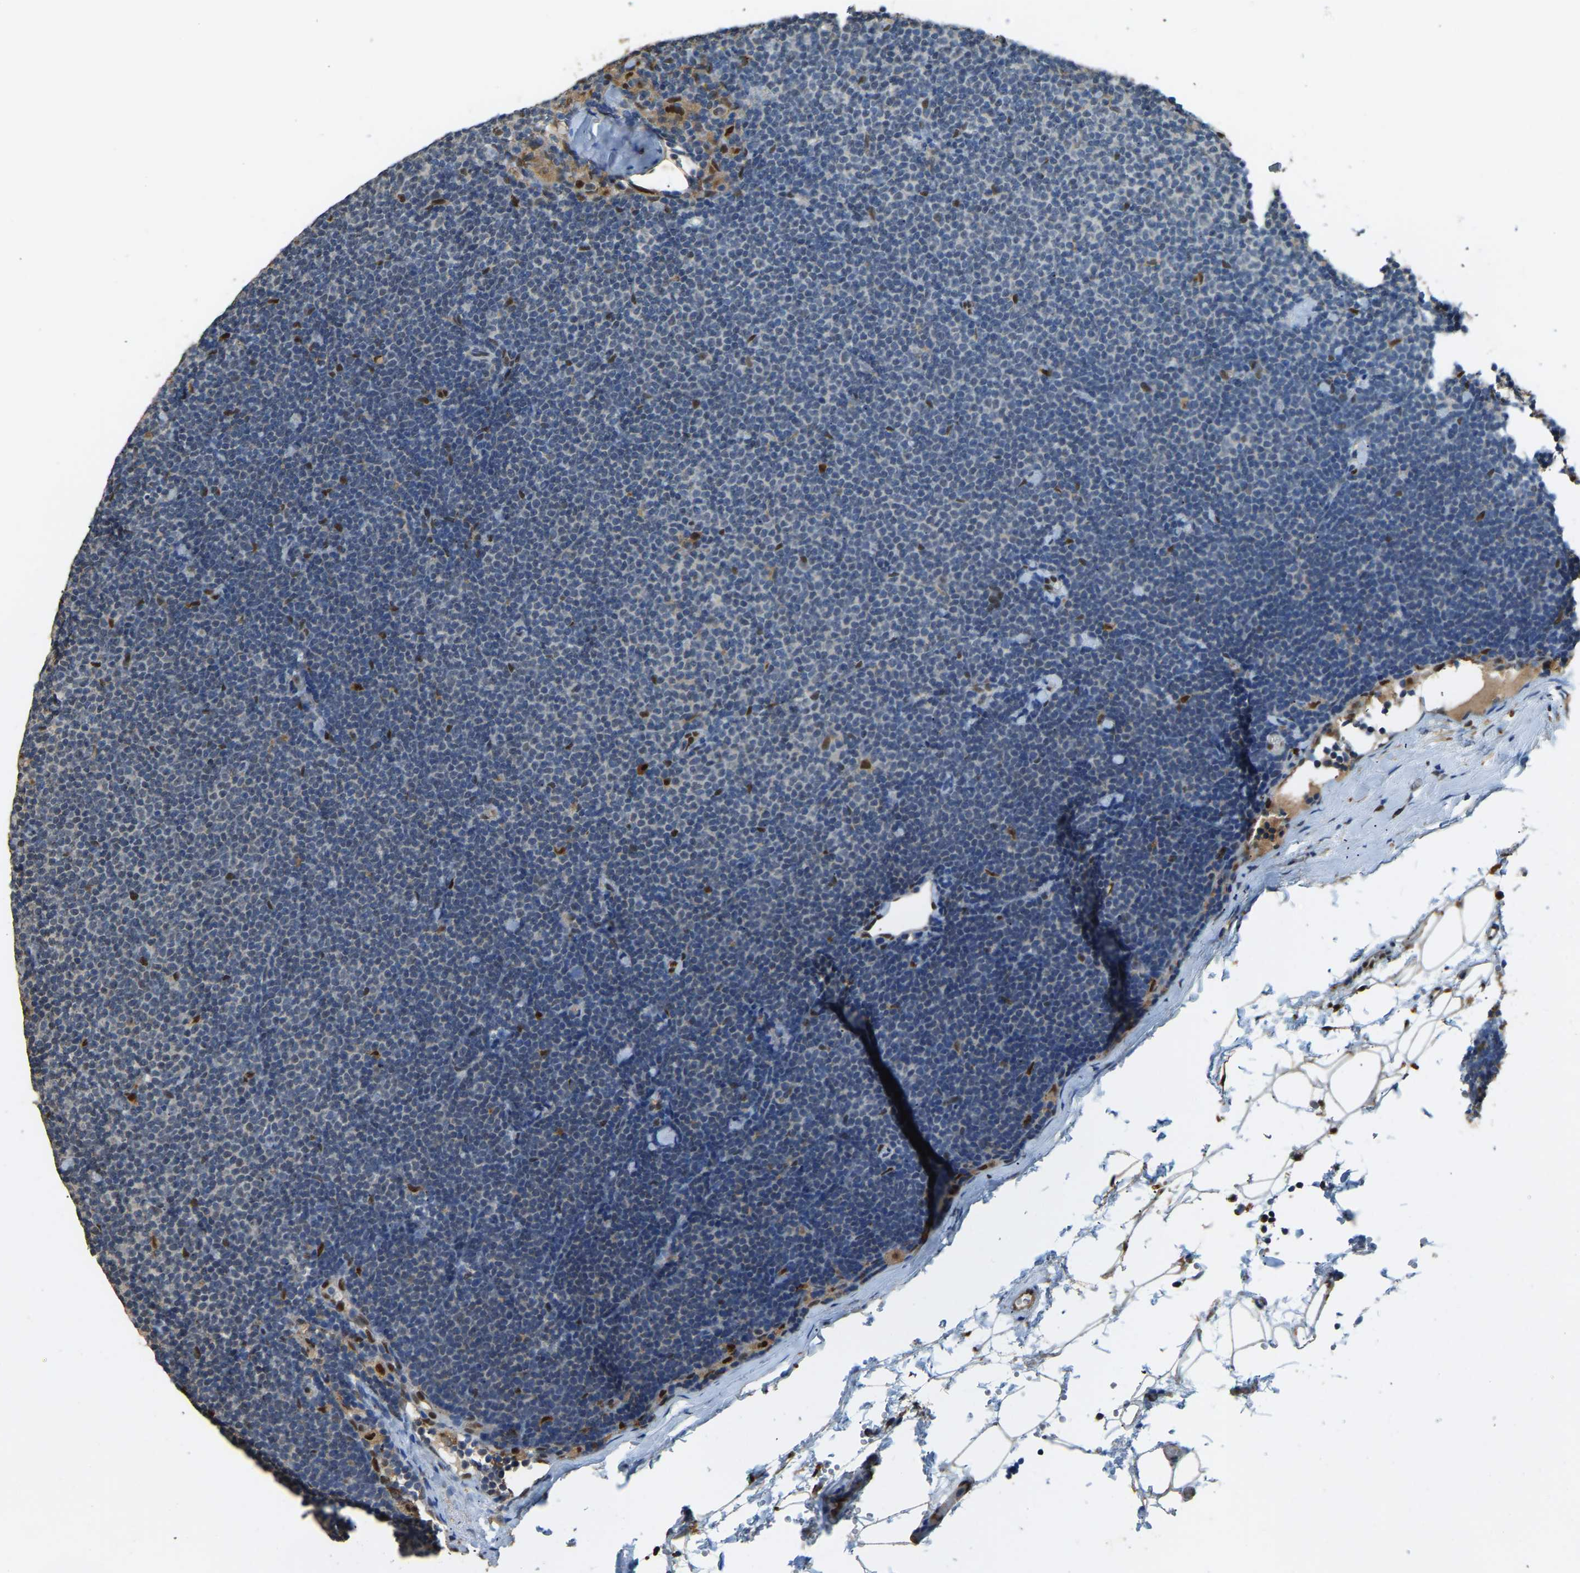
{"staining": {"intensity": "negative", "quantity": "none", "location": "none"}, "tissue": "lymphoma", "cell_type": "Tumor cells", "image_type": "cancer", "snomed": [{"axis": "morphology", "description": "Malignant lymphoma, non-Hodgkin's type, Low grade"}, {"axis": "topography", "description": "Lymph node"}], "caption": "There is no significant expression in tumor cells of lymphoma.", "gene": "NANS", "patient": {"sex": "female", "age": 53}}